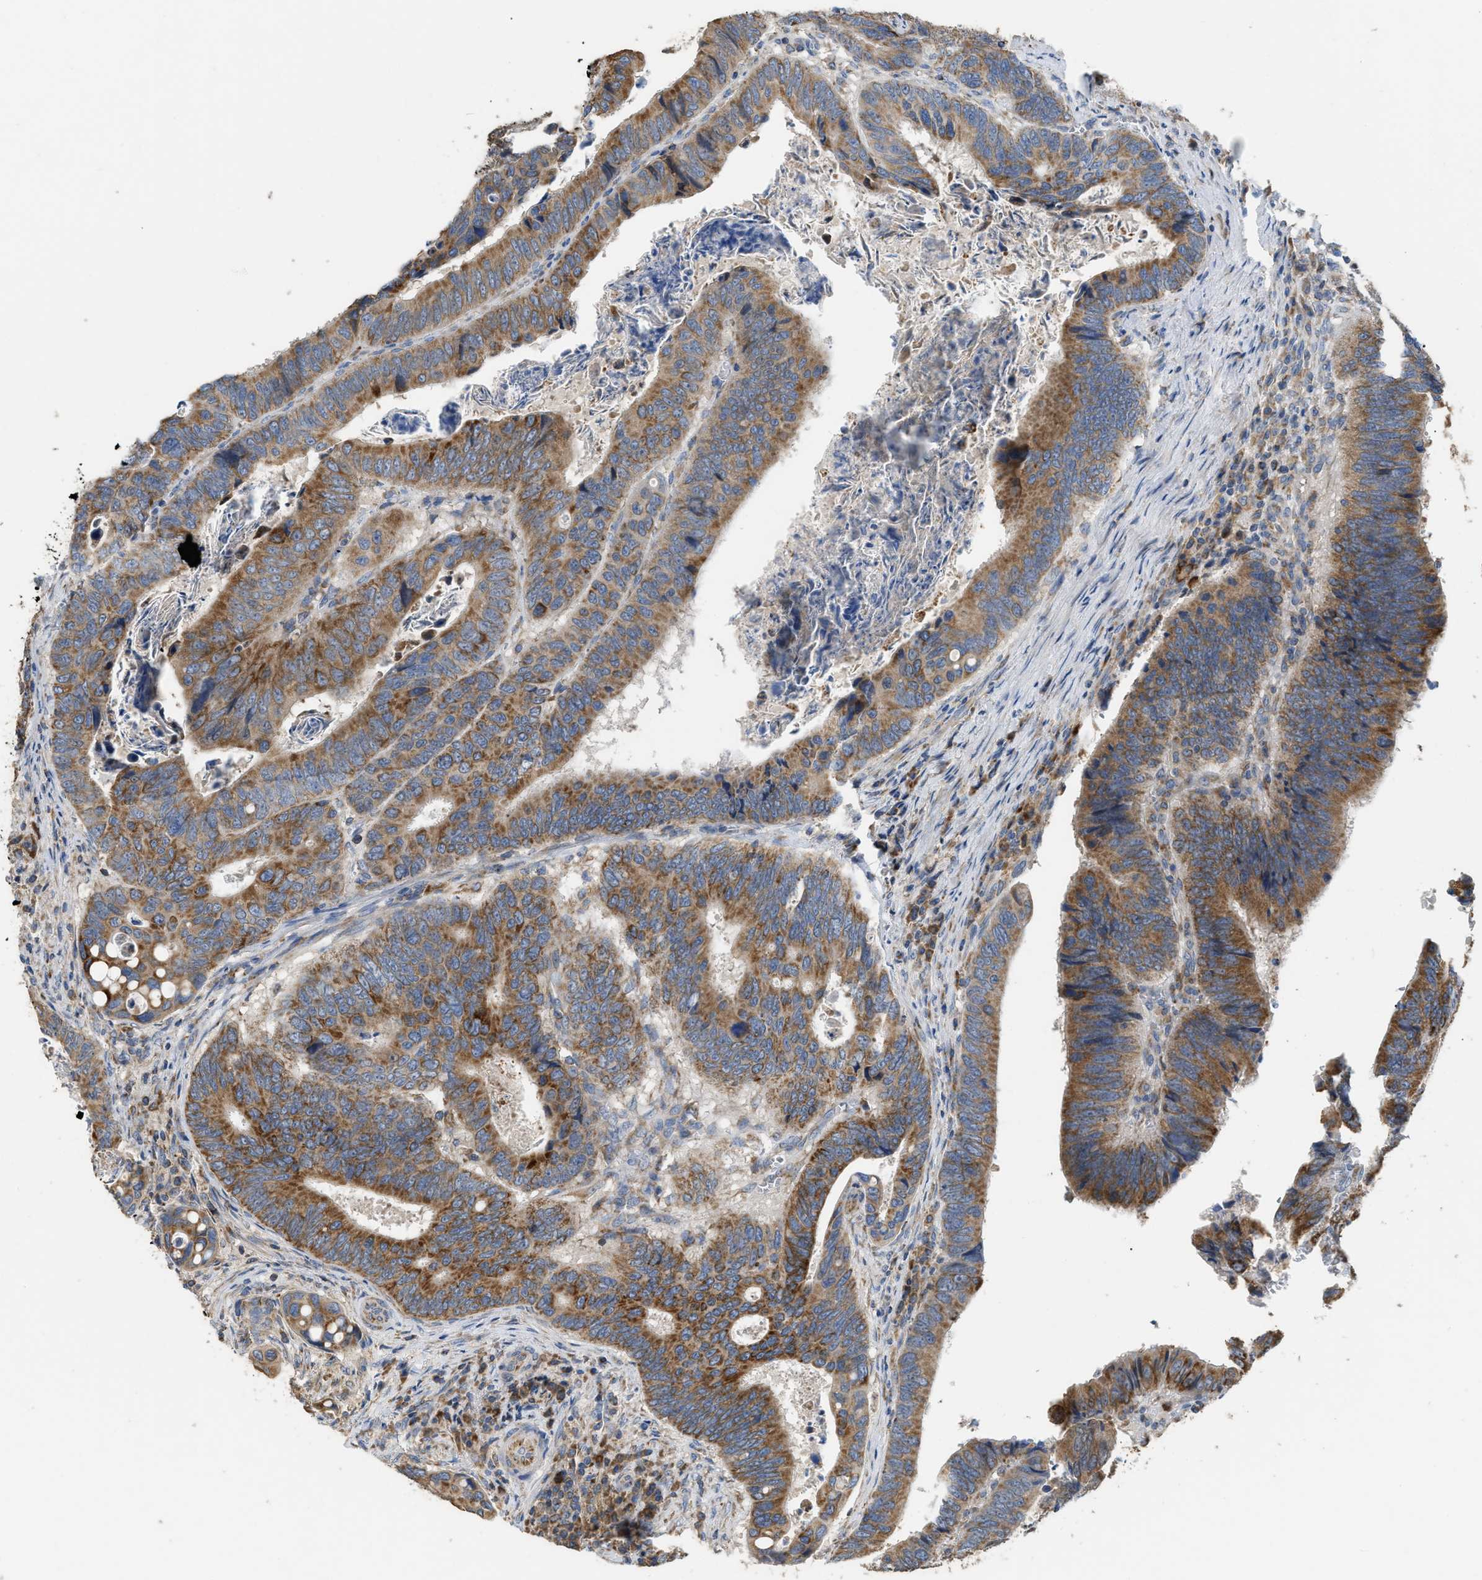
{"staining": {"intensity": "moderate", "quantity": ">75%", "location": "cytoplasmic/membranous"}, "tissue": "colorectal cancer", "cell_type": "Tumor cells", "image_type": "cancer", "snomed": [{"axis": "morphology", "description": "Inflammation, NOS"}, {"axis": "morphology", "description": "Adenocarcinoma, NOS"}, {"axis": "topography", "description": "Colon"}], "caption": "There is medium levels of moderate cytoplasmic/membranous expression in tumor cells of colorectal cancer (adenocarcinoma), as demonstrated by immunohistochemical staining (brown color).", "gene": "AK2", "patient": {"sex": "male", "age": 72}}